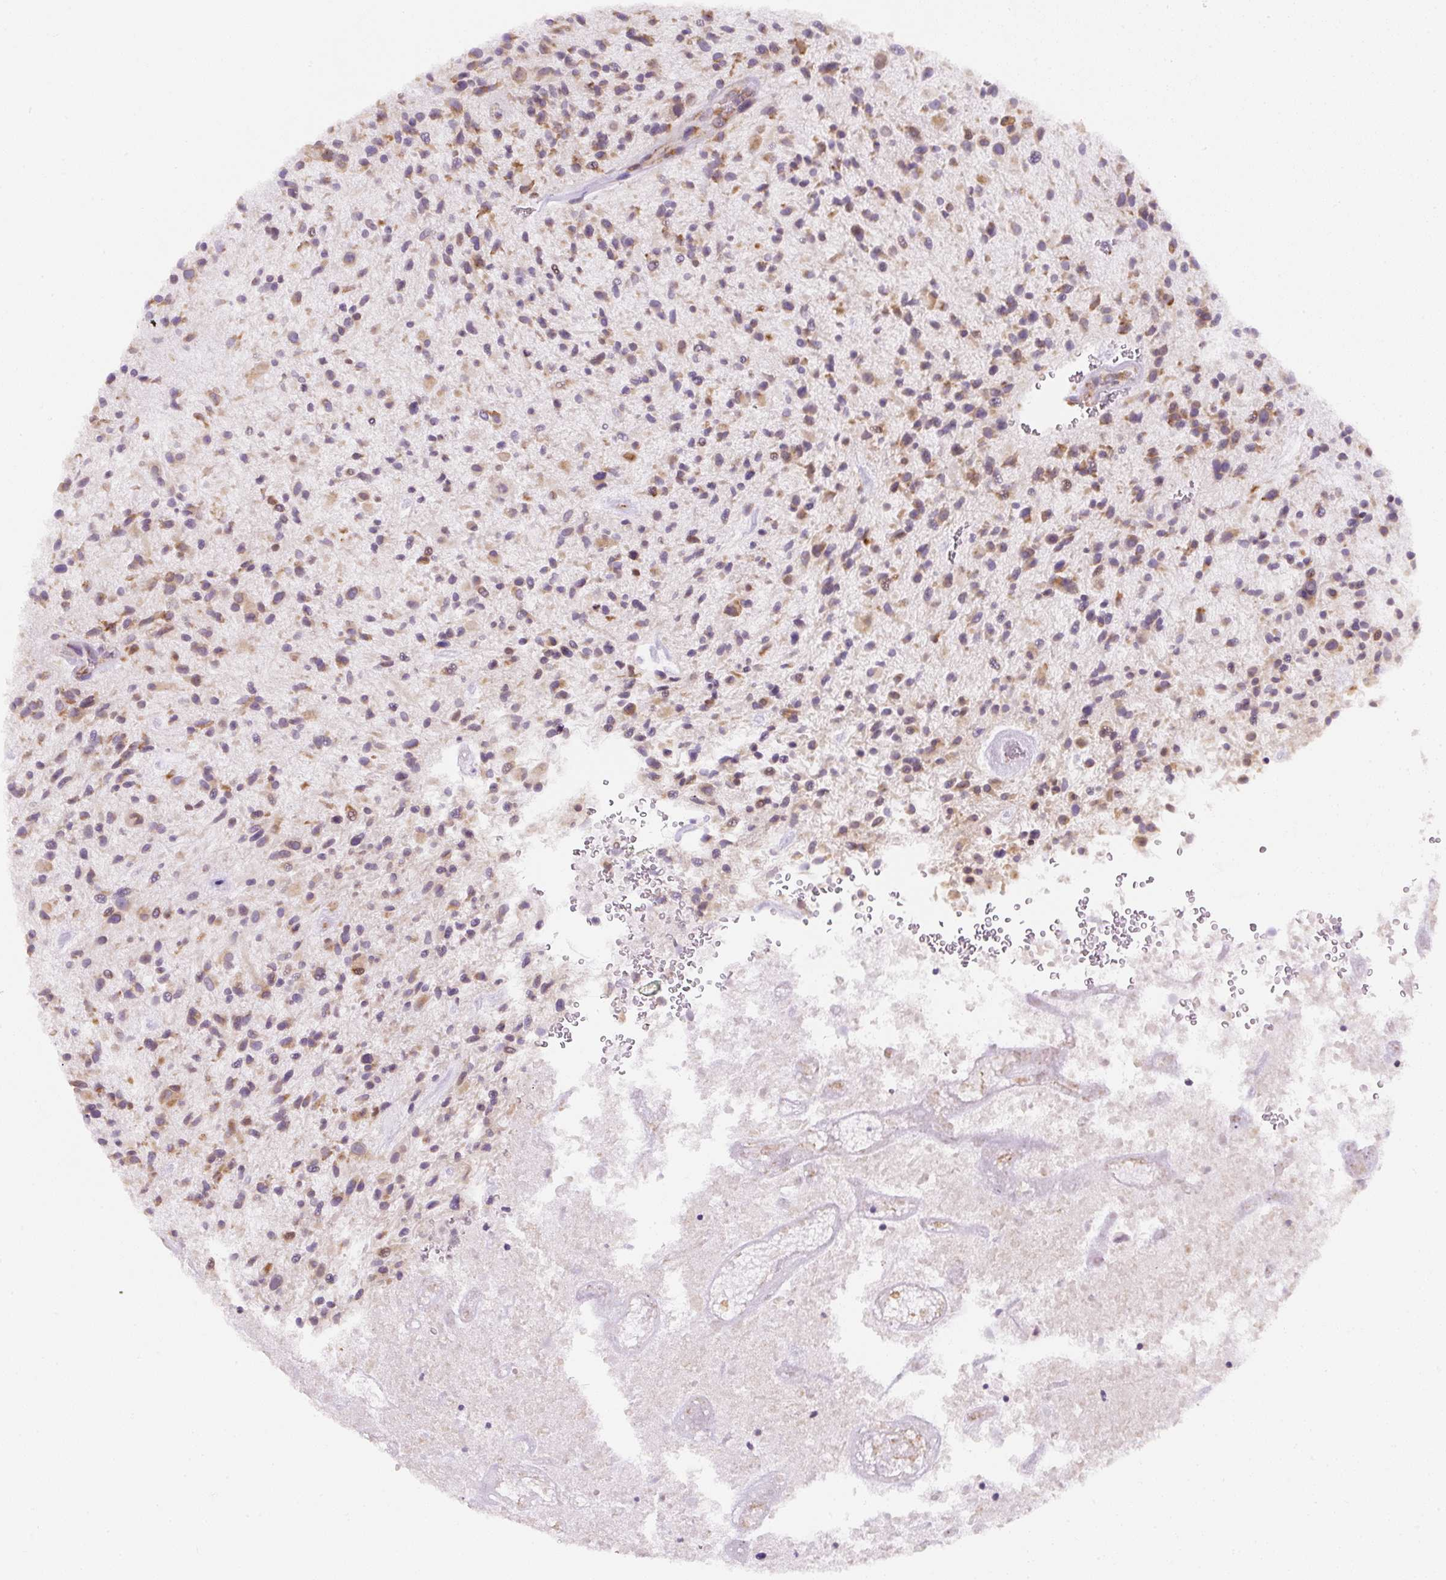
{"staining": {"intensity": "weak", "quantity": ">75%", "location": "cytoplasmic/membranous"}, "tissue": "glioma", "cell_type": "Tumor cells", "image_type": "cancer", "snomed": [{"axis": "morphology", "description": "Glioma, malignant, High grade"}, {"axis": "topography", "description": "Brain"}], "caption": "Malignant glioma (high-grade) was stained to show a protein in brown. There is low levels of weak cytoplasmic/membranous positivity in about >75% of tumor cells. (IHC, brightfield microscopy, high magnification).", "gene": "DDOST", "patient": {"sex": "male", "age": 47}}